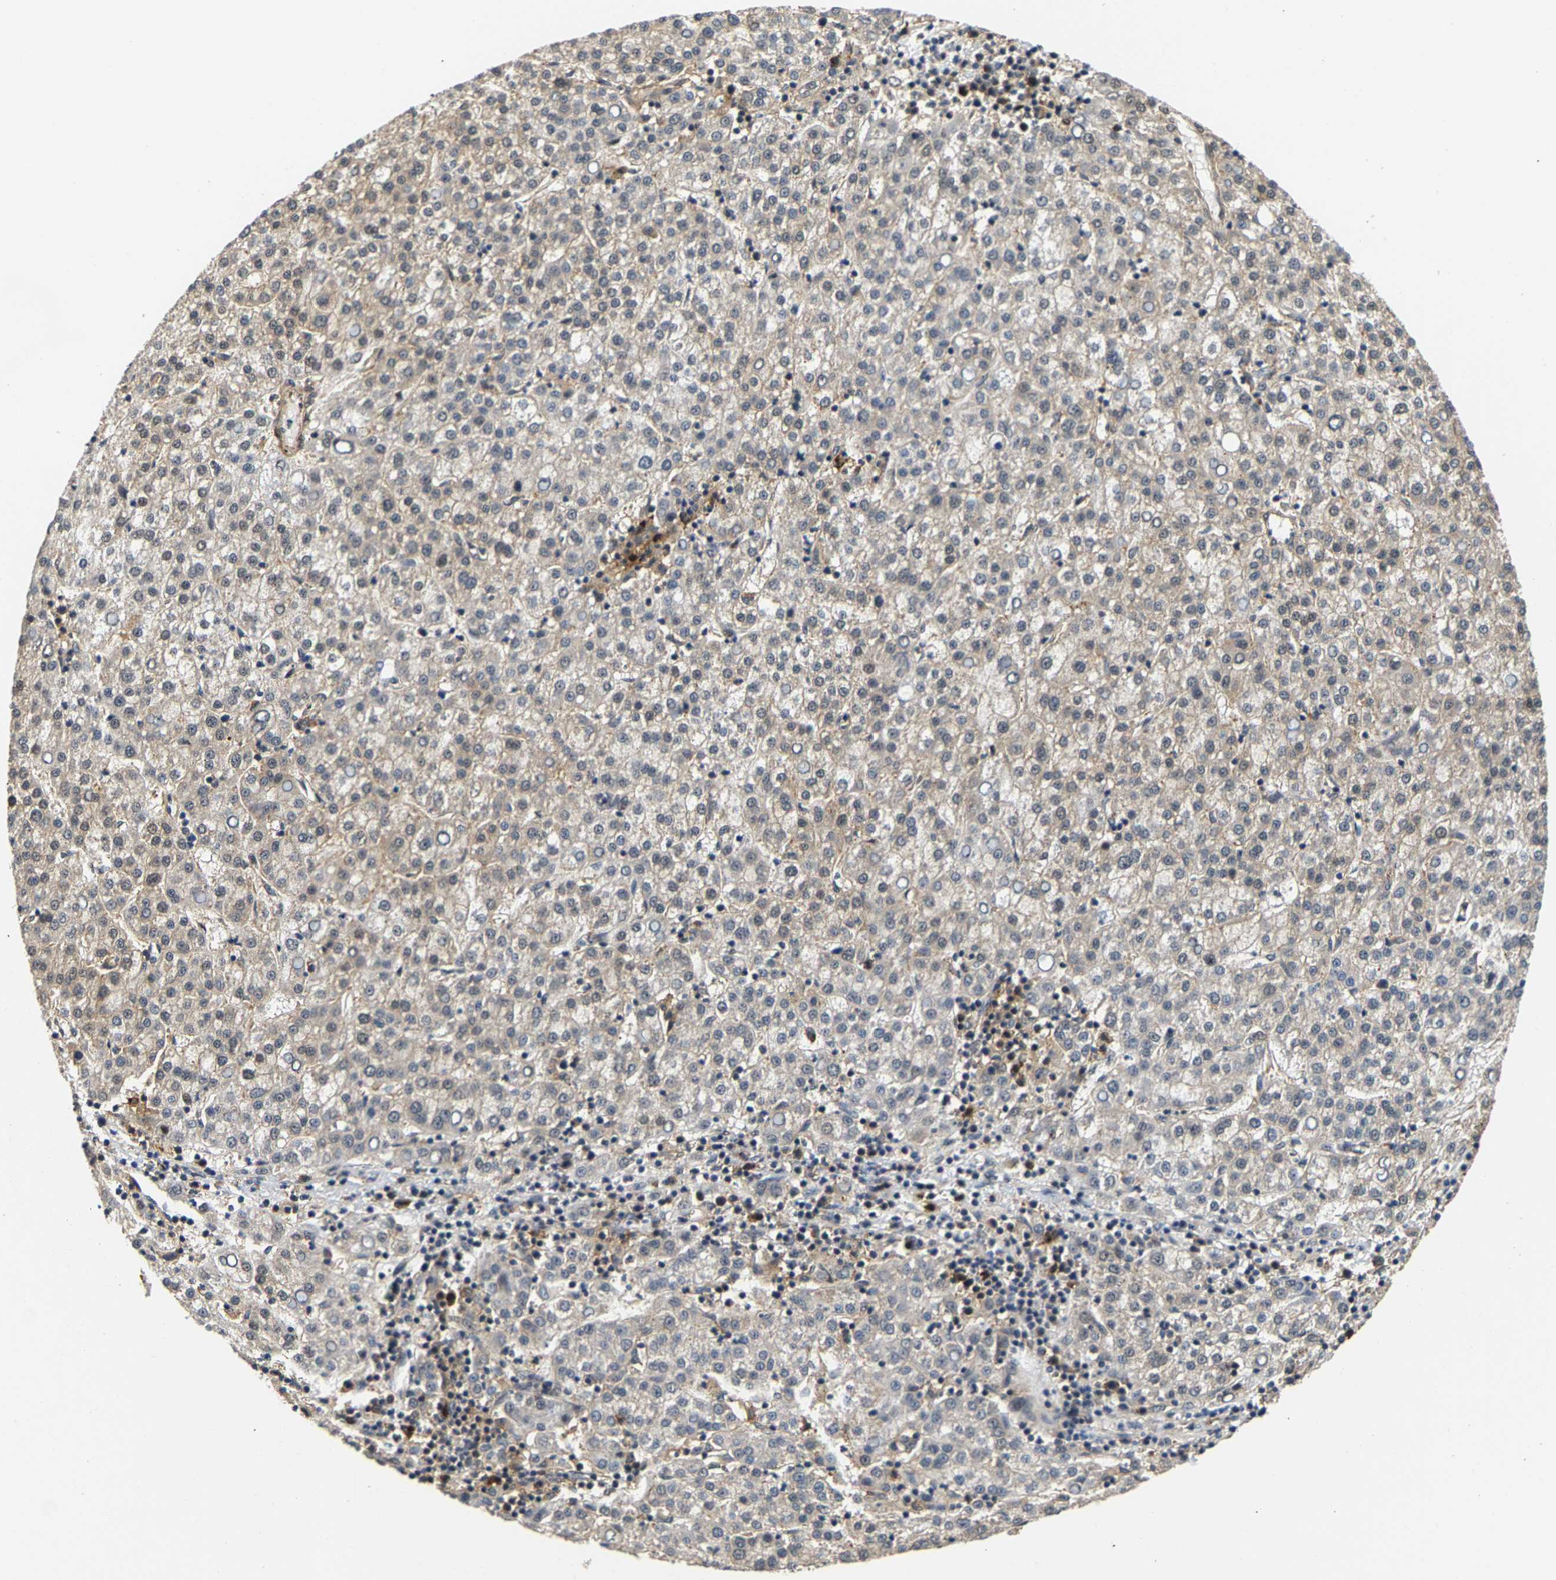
{"staining": {"intensity": "weak", "quantity": "<25%", "location": "cytoplasmic/membranous"}, "tissue": "liver cancer", "cell_type": "Tumor cells", "image_type": "cancer", "snomed": [{"axis": "morphology", "description": "Carcinoma, Hepatocellular, NOS"}, {"axis": "topography", "description": "Liver"}], "caption": "High magnification brightfield microscopy of liver cancer (hepatocellular carcinoma) stained with DAB (brown) and counterstained with hematoxylin (blue): tumor cells show no significant staining.", "gene": "LARP6", "patient": {"sex": "female", "age": 58}}